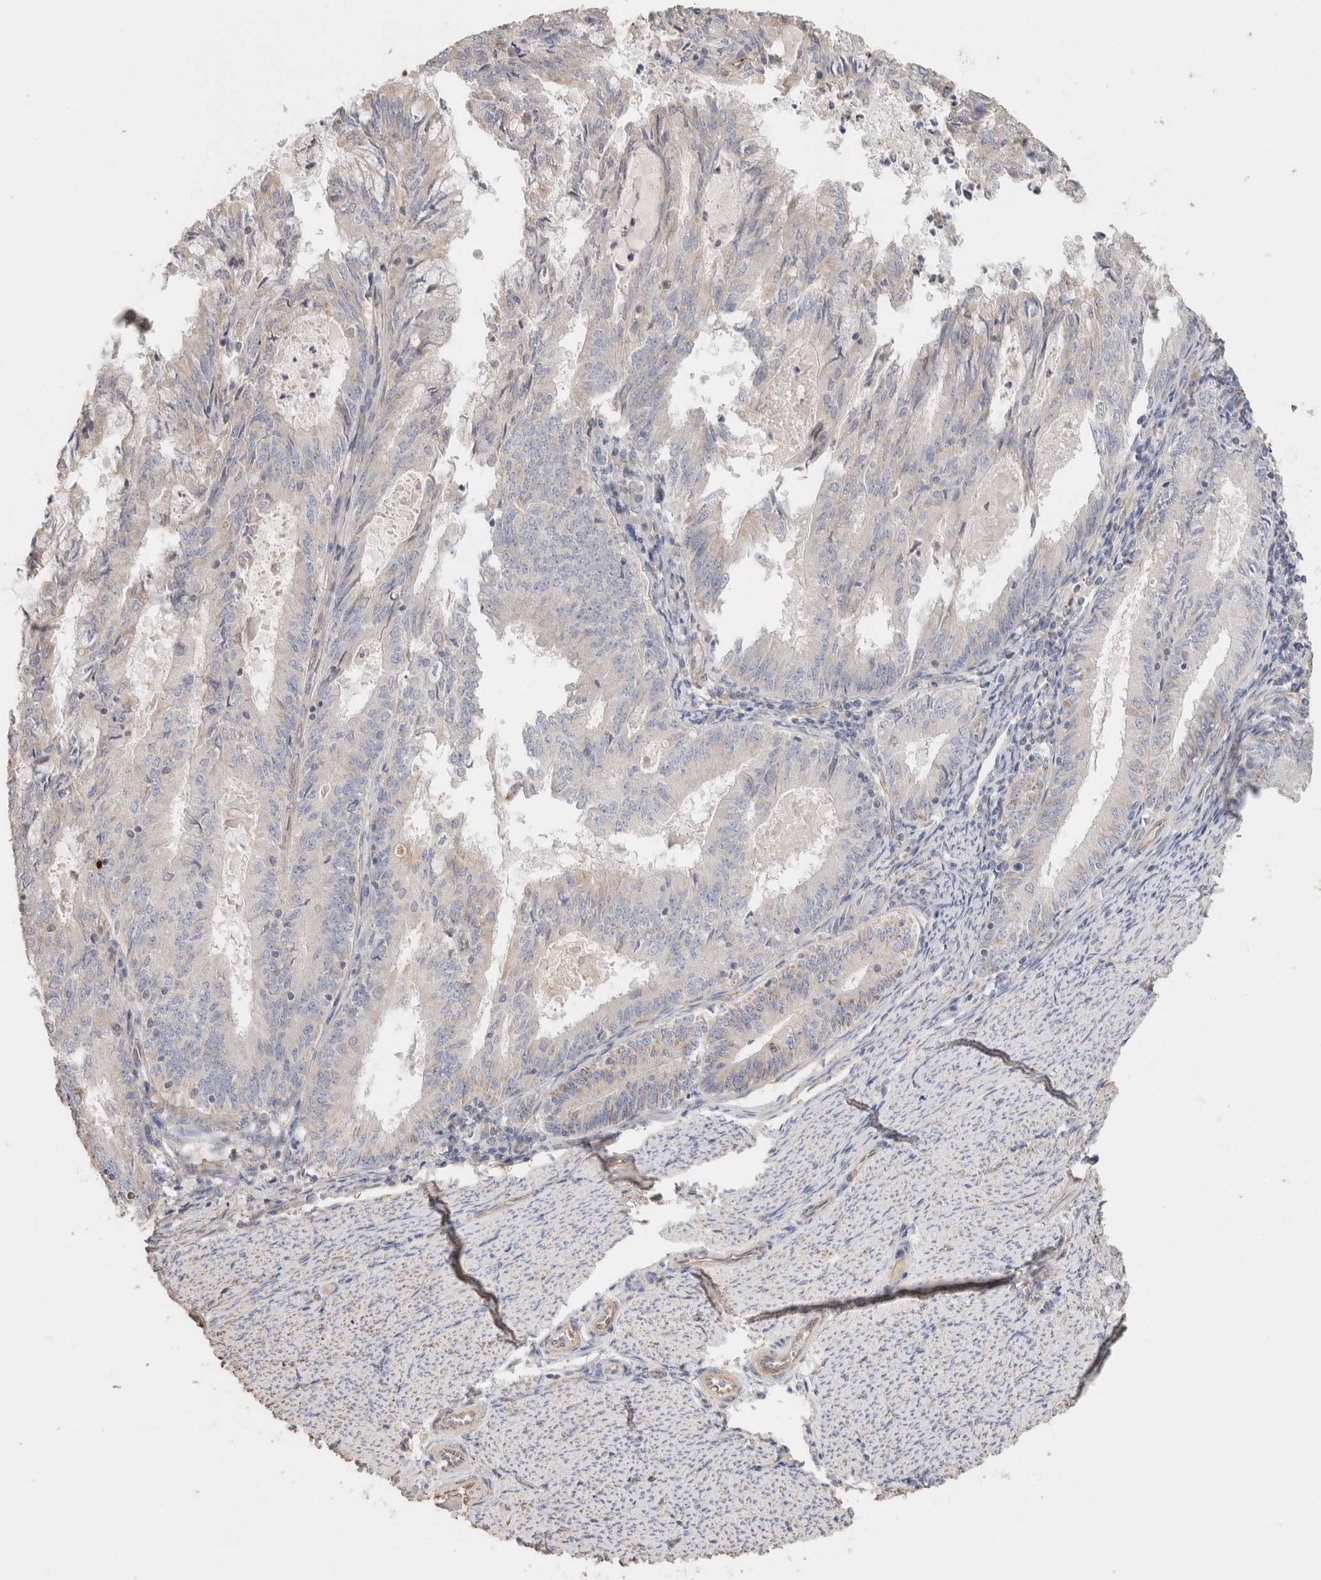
{"staining": {"intensity": "weak", "quantity": "<25%", "location": "cytoplasmic/membranous"}, "tissue": "endometrial cancer", "cell_type": "Tumor cells", "image_type": "cancer", "snomed": [{"axis": "morphology", "description": "Adenocarcinoma, NOS"}, {"axis": "topography", "description": "Endometrium"}], "caption": "Immunohistochemical staining of adenocarcinoma (endometrial) shows no significant positivity in tumor cells.", "gene": "PROS1", "patient": {"sex": "female", "age": 57}}